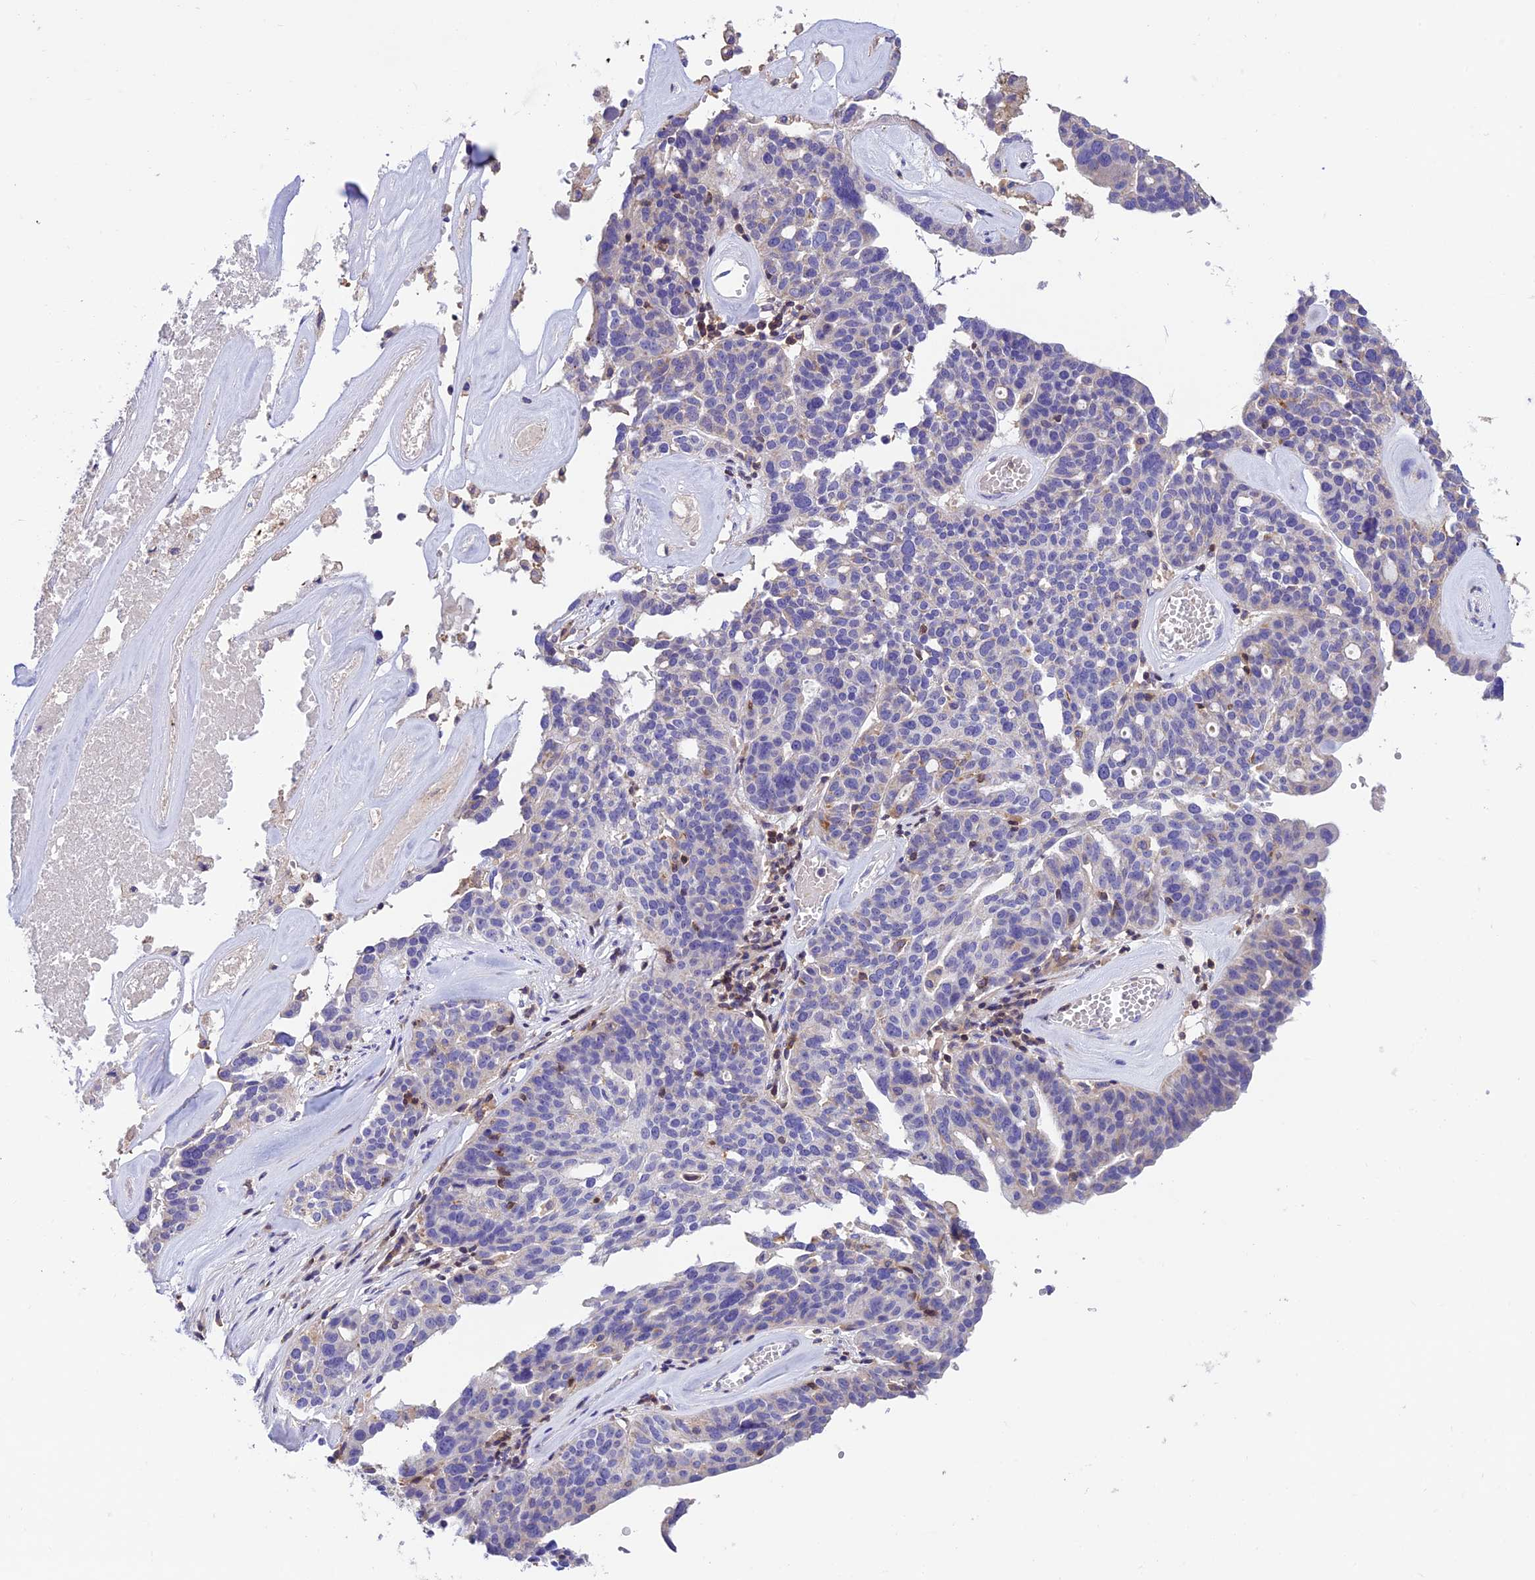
{"staining": {"intensity": "negative", "quantity": "none", "location": "none"}, "tissue": "ovarian cancer", "cell_type": "Tumor cells", "image_type": "cancer", "snomed": [{"axis": "morphology", "description": "Cystadenocarcinoma, serous, NOS"}, {"axis": "topography", "description": "Ovary"}], "caption": "Serous cystadenocarcinoma (ovarian) was stained to show a protein in brown. There is no significant expression in tumor cells.", "gene": "LPXN", "patient": {"sex": "female", "age": 59}}